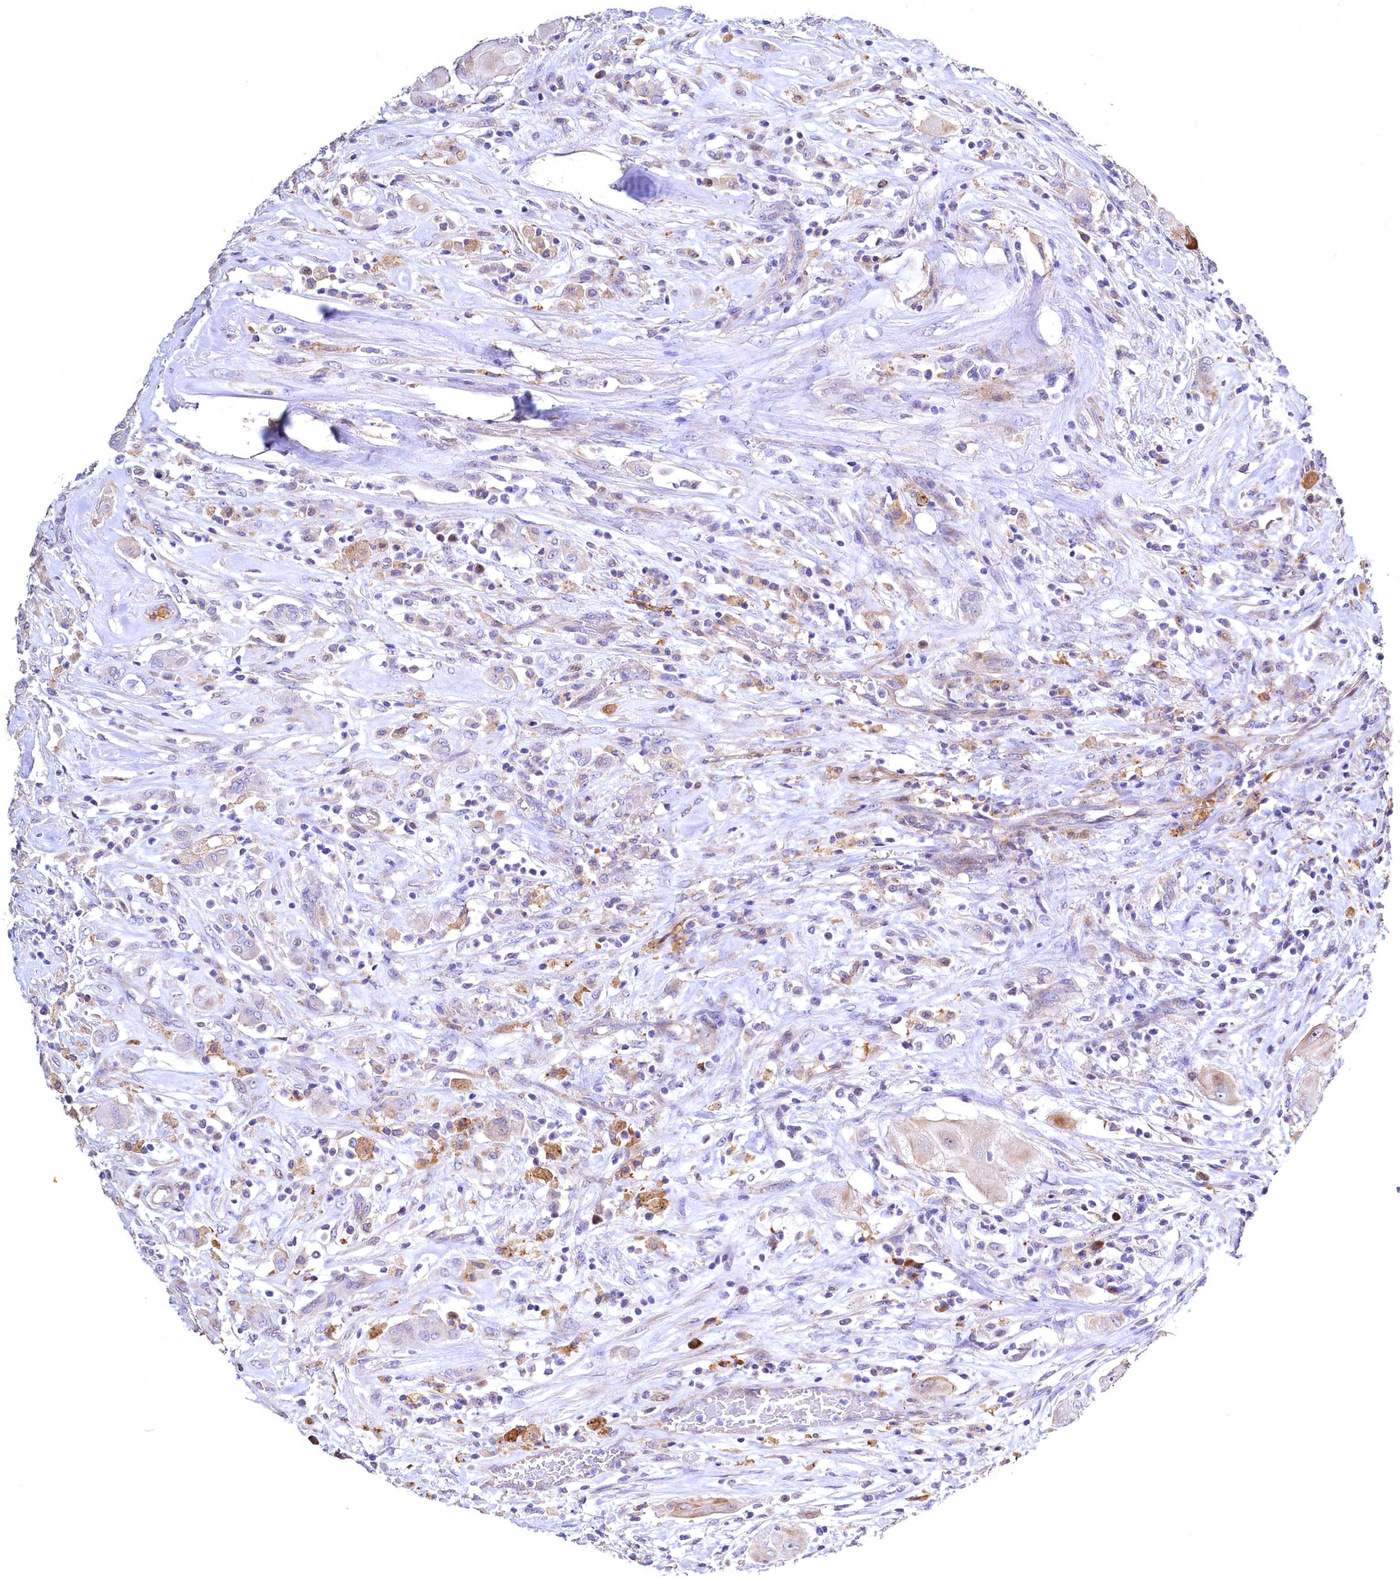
{"staining": {"intensity": "moderate", "quantity": "<25%", "location": "cytoplasmic/membranous"}, "tissue": "thyroid cancer", "cell_type": "Tumor cells", "image_type": "cancer", "snomed": [{"axis": "morphology", "description": "Papillary adenocarcinoma, NOS"}, {"axis": "topography", "description": "Thyroid gland"}], "caption": "Immunohistochemistry of human thyroid cancer demonstrates low levels of moderate cytoplasmic/membranous staining in about <25% of tumor cells. (brown staining indicates protein expression, while blue staining denotes nuclei).", "gene": "WNT8A", "patient": {"sex": "female", "age": 59}}